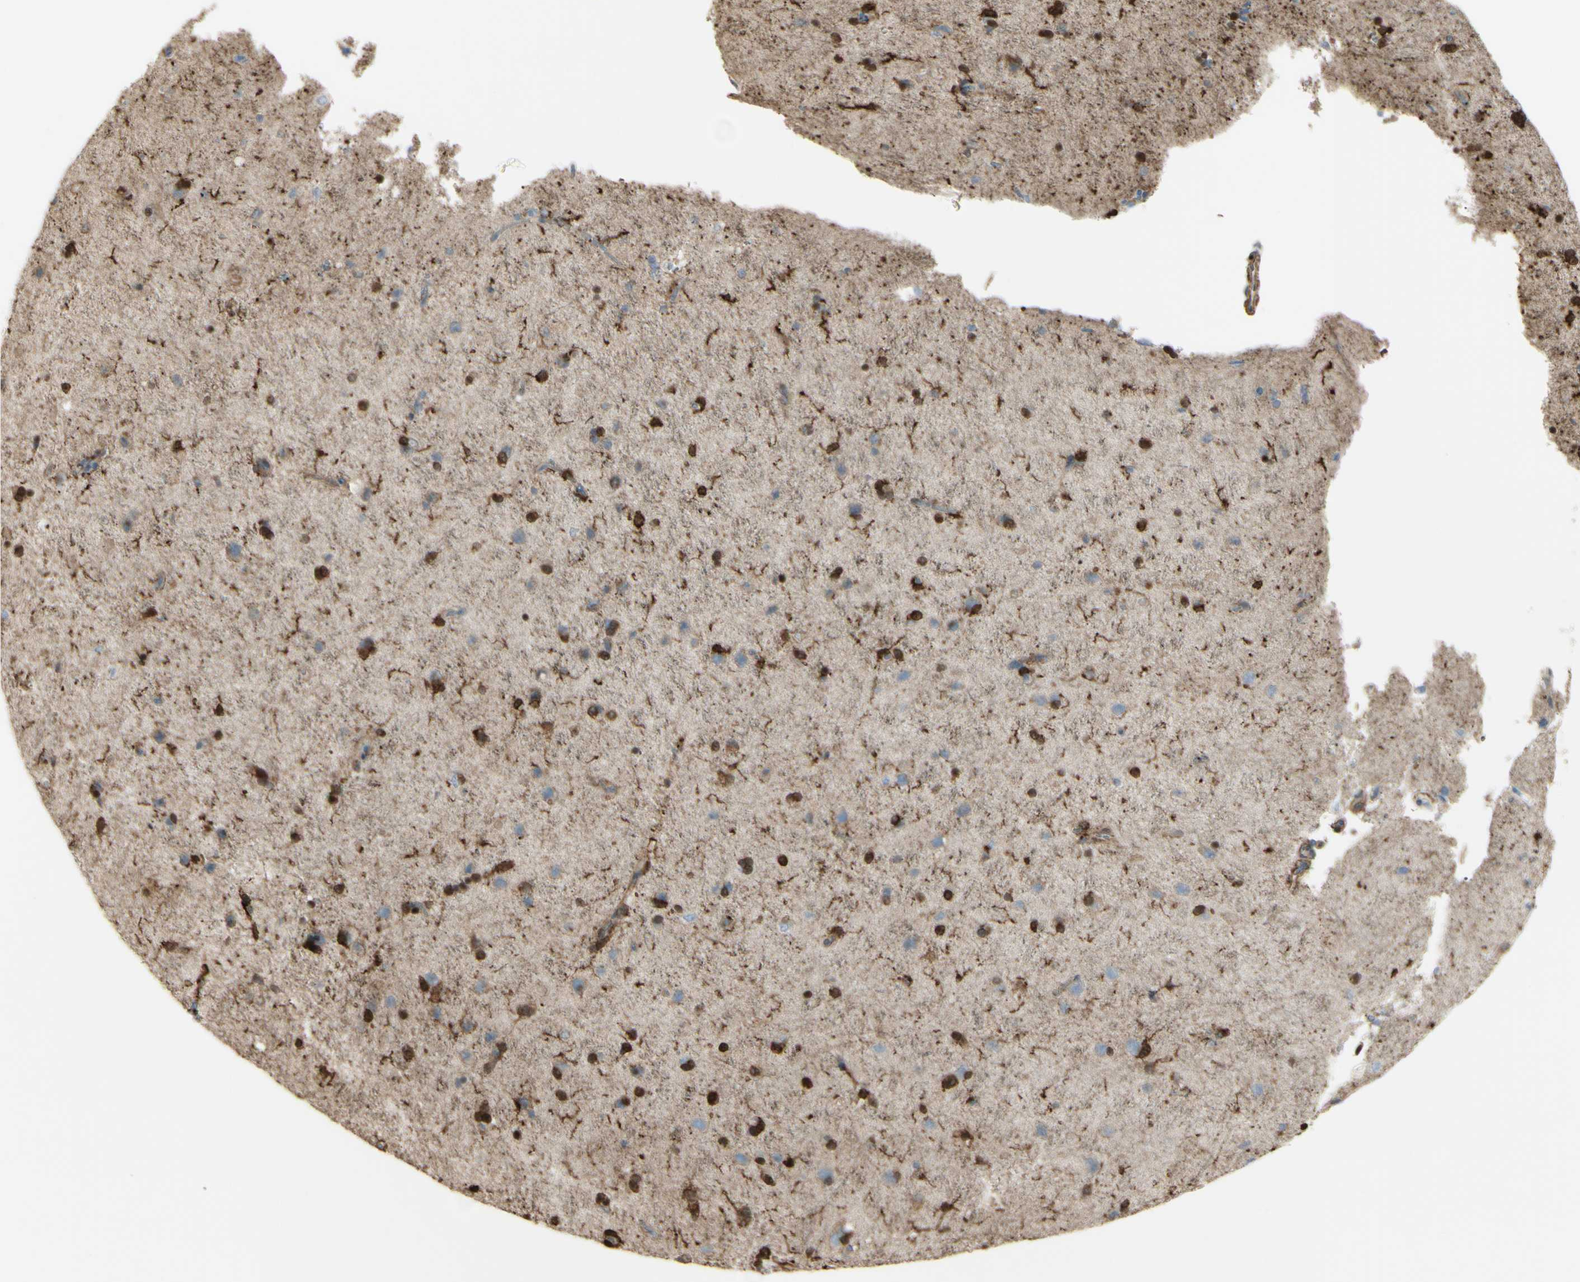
{"staining": {"intensity": "negative", "quantity": "none", "location": "none"}, "tissue": "cerebral cortex", "cell_type": "Endothelial cells", "image_type": "normal", "snomed": [{"axis": "morphology", "description": "Normal tissue, NOS"}, {"axis": "topography", "description": "Cerebral cortex"}], "caption": "The image exhibits no significant positivity in endothelial cells of cerebral cortex. (Stains: DAB IHC with hematoxylin counter stain, Microscopy: brightfield microscopy at high magnification).", "gene": "GSN", "patient": {"sex": "male", "age": 62}}